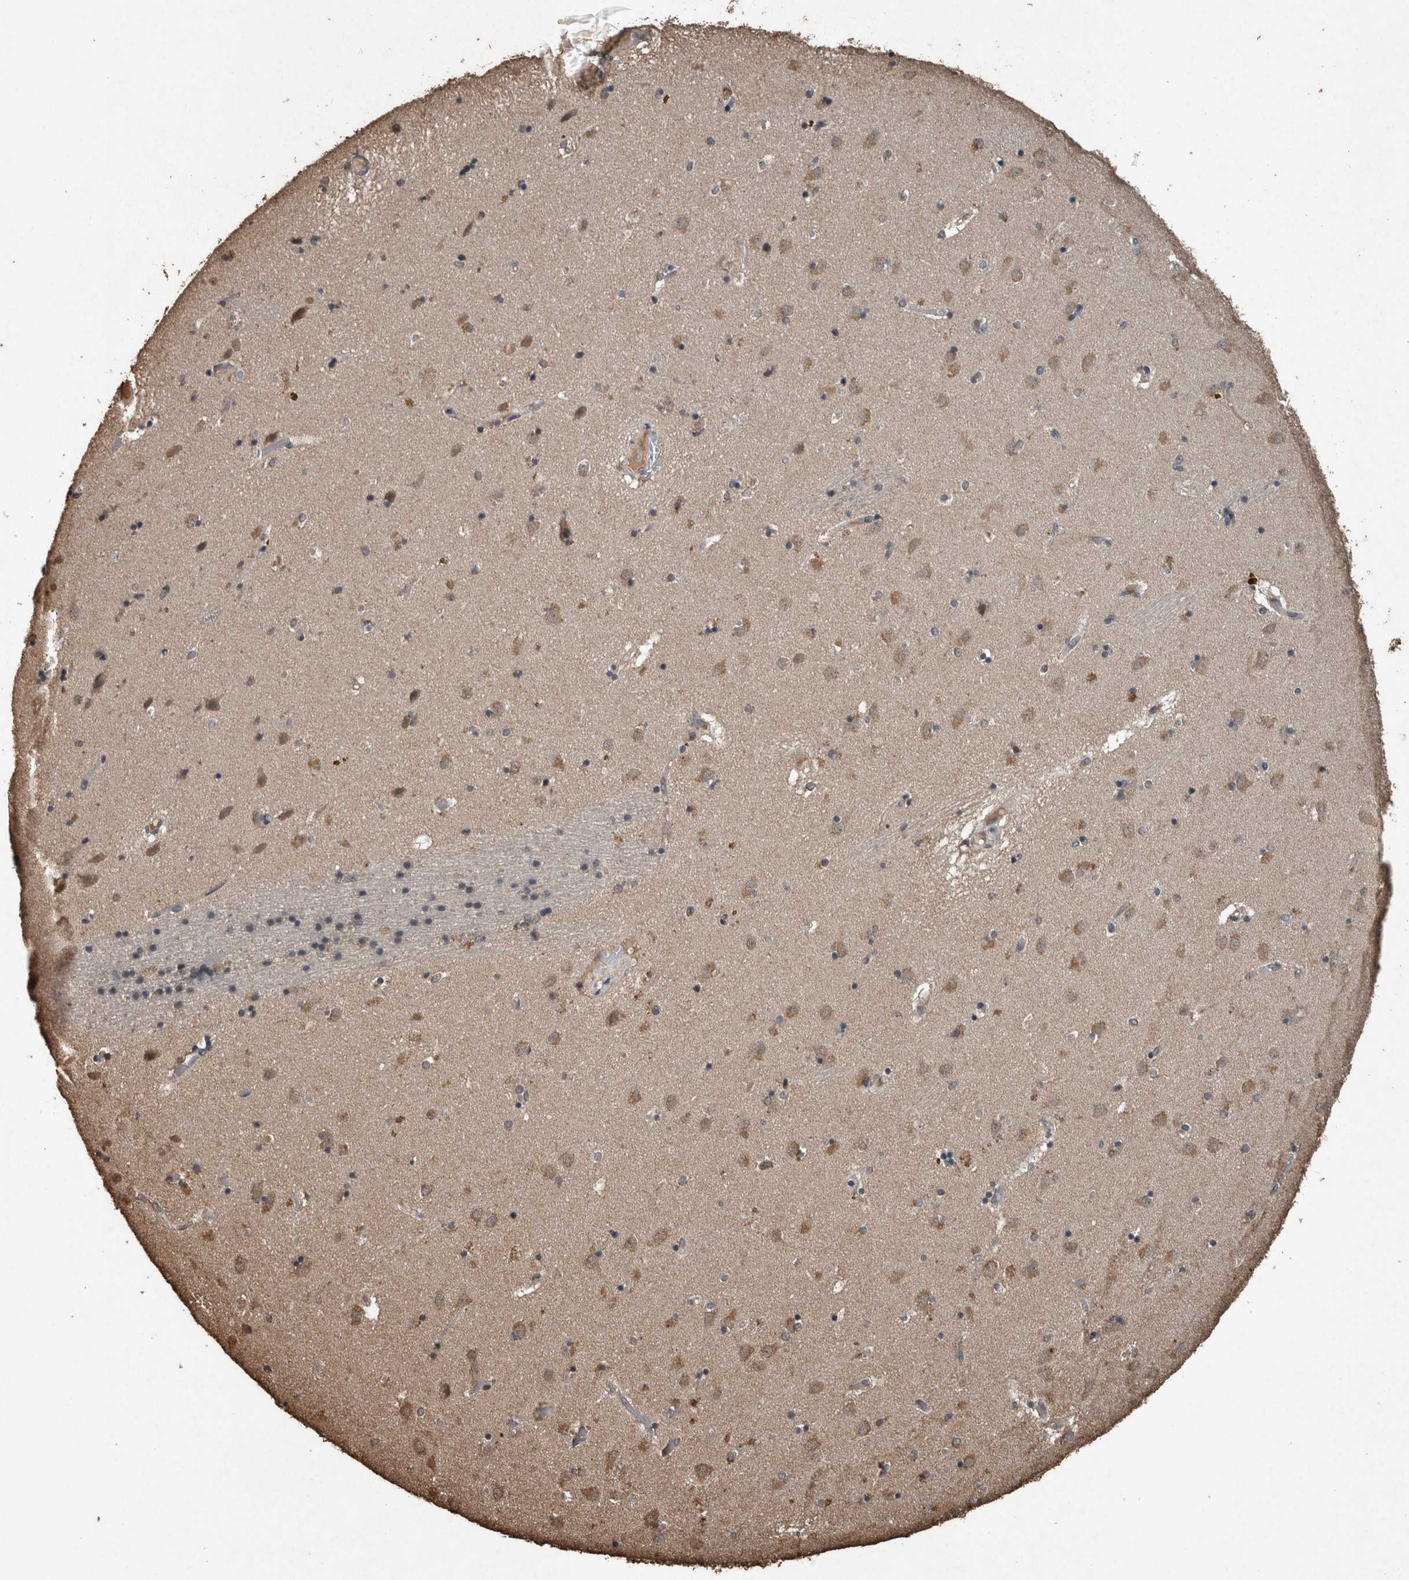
{"staining": {"intensity": "moderate", "quantity": "25%-75%", "location": "cytoplasmic/membranous"}, "tissue": "caudate", "cell_type": "Glial cells", "image_type": "normal", "snomed": [{"axis": "morphology", "description": "Normal tissue, NOS"}, {"axis": "topography", "description": "Lateral ventricle wall"}], "caption": "Moderate cytoplasmic/membranous protein expression is seen in about 25%-75% of glial cells in caudate.", "gene": "FGFRL1", "patient": {"sex": "male", "age": 70}}